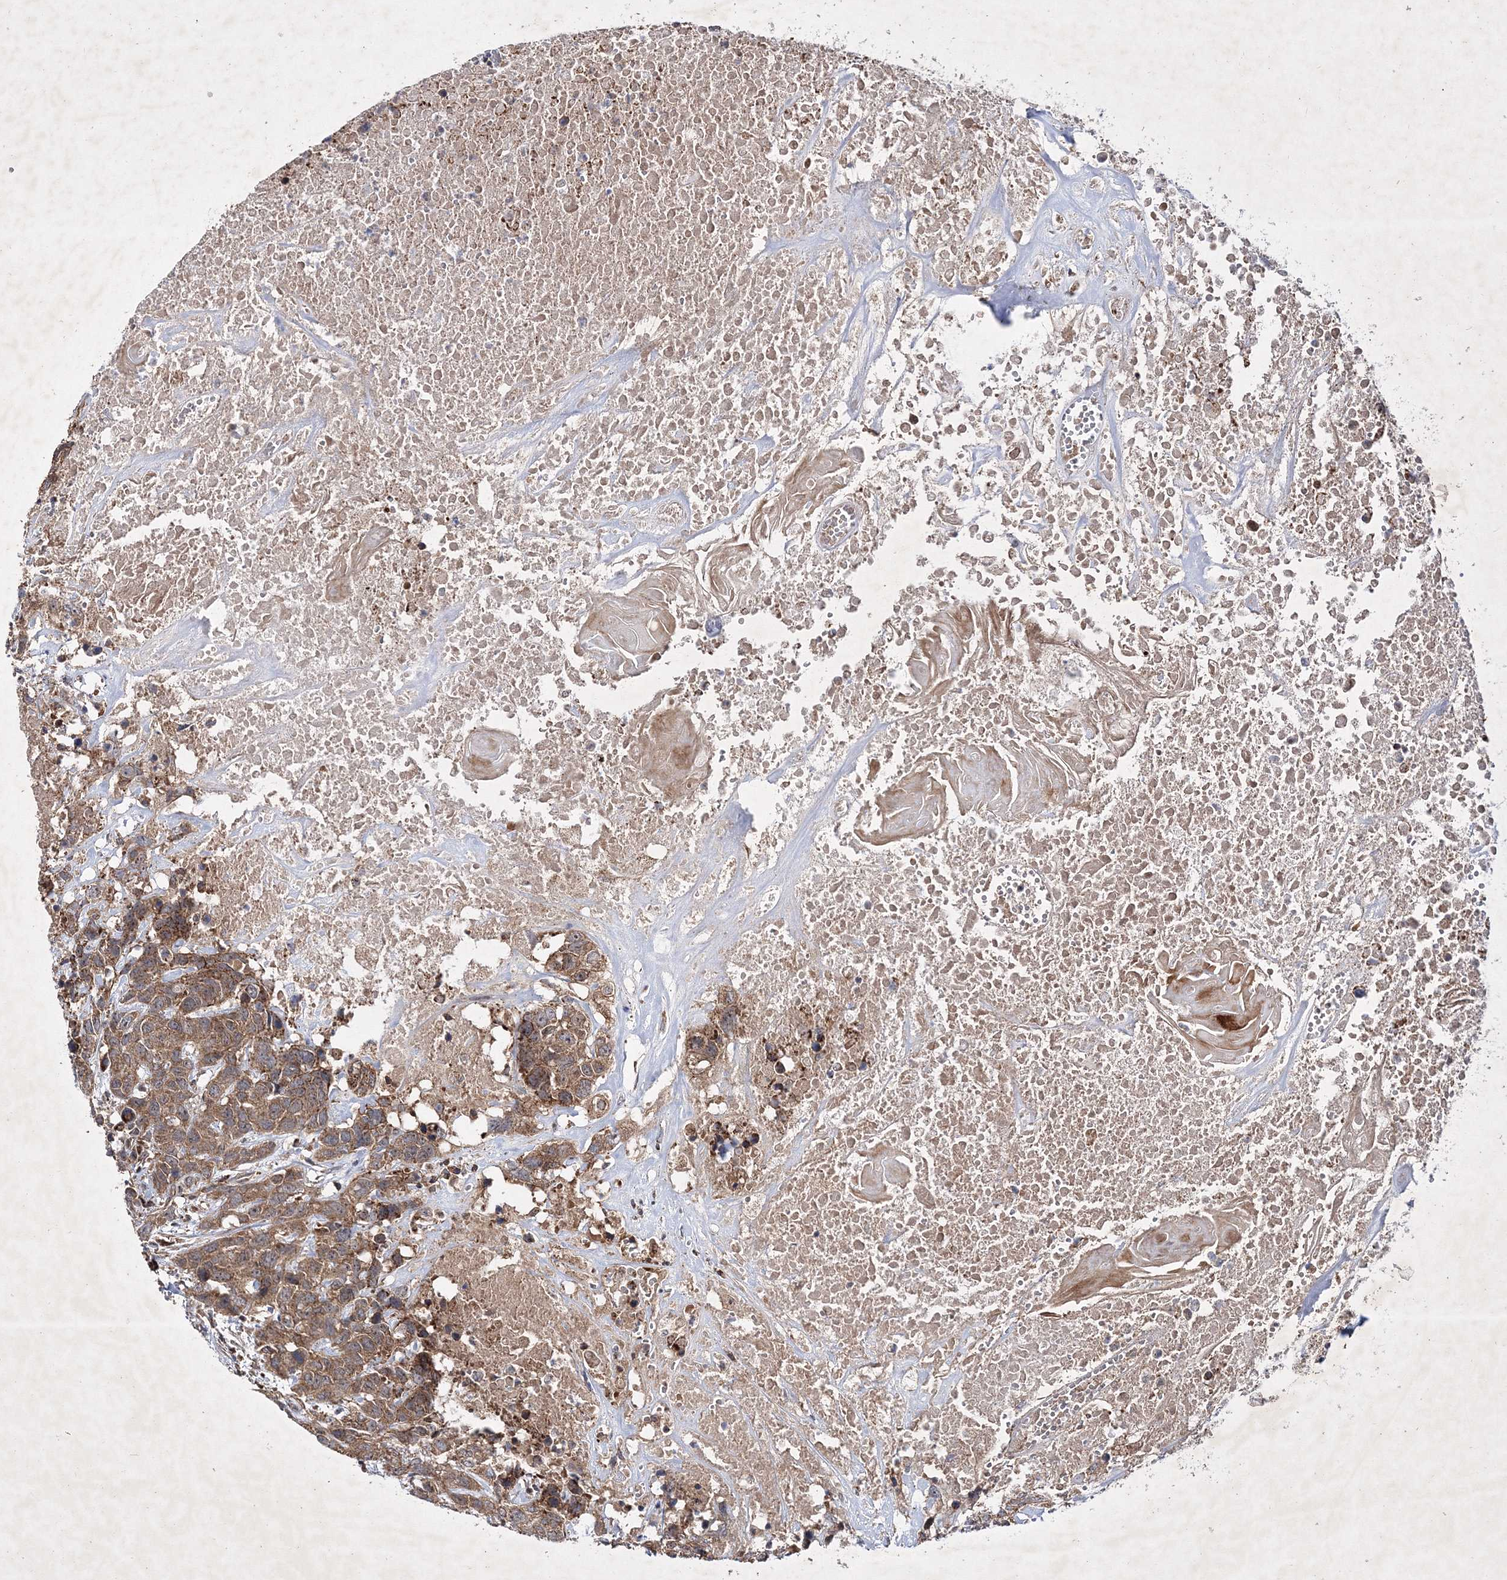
{"staining": {"intensity": "moderate", "quantity": ">75%", "location": "cytoplasmic/membranous"}, "tissue": "head and neck cancer", "cell_type": "Tumor cells", "image_type": "cancer", "snomed": [{"axis": "morphology", "description": "Squamous cell carcinoma, NOS"}, {"axis": "topography", "description": "Head-Neck"}], "caption": "Head and neck cancer stained with a brown dye shows moderate cytoplasmic/membranous positive expression in approximately >75% of tumor cells.", "gene": "SCRN3", "patient": {"sex": "male", "age": 66}}